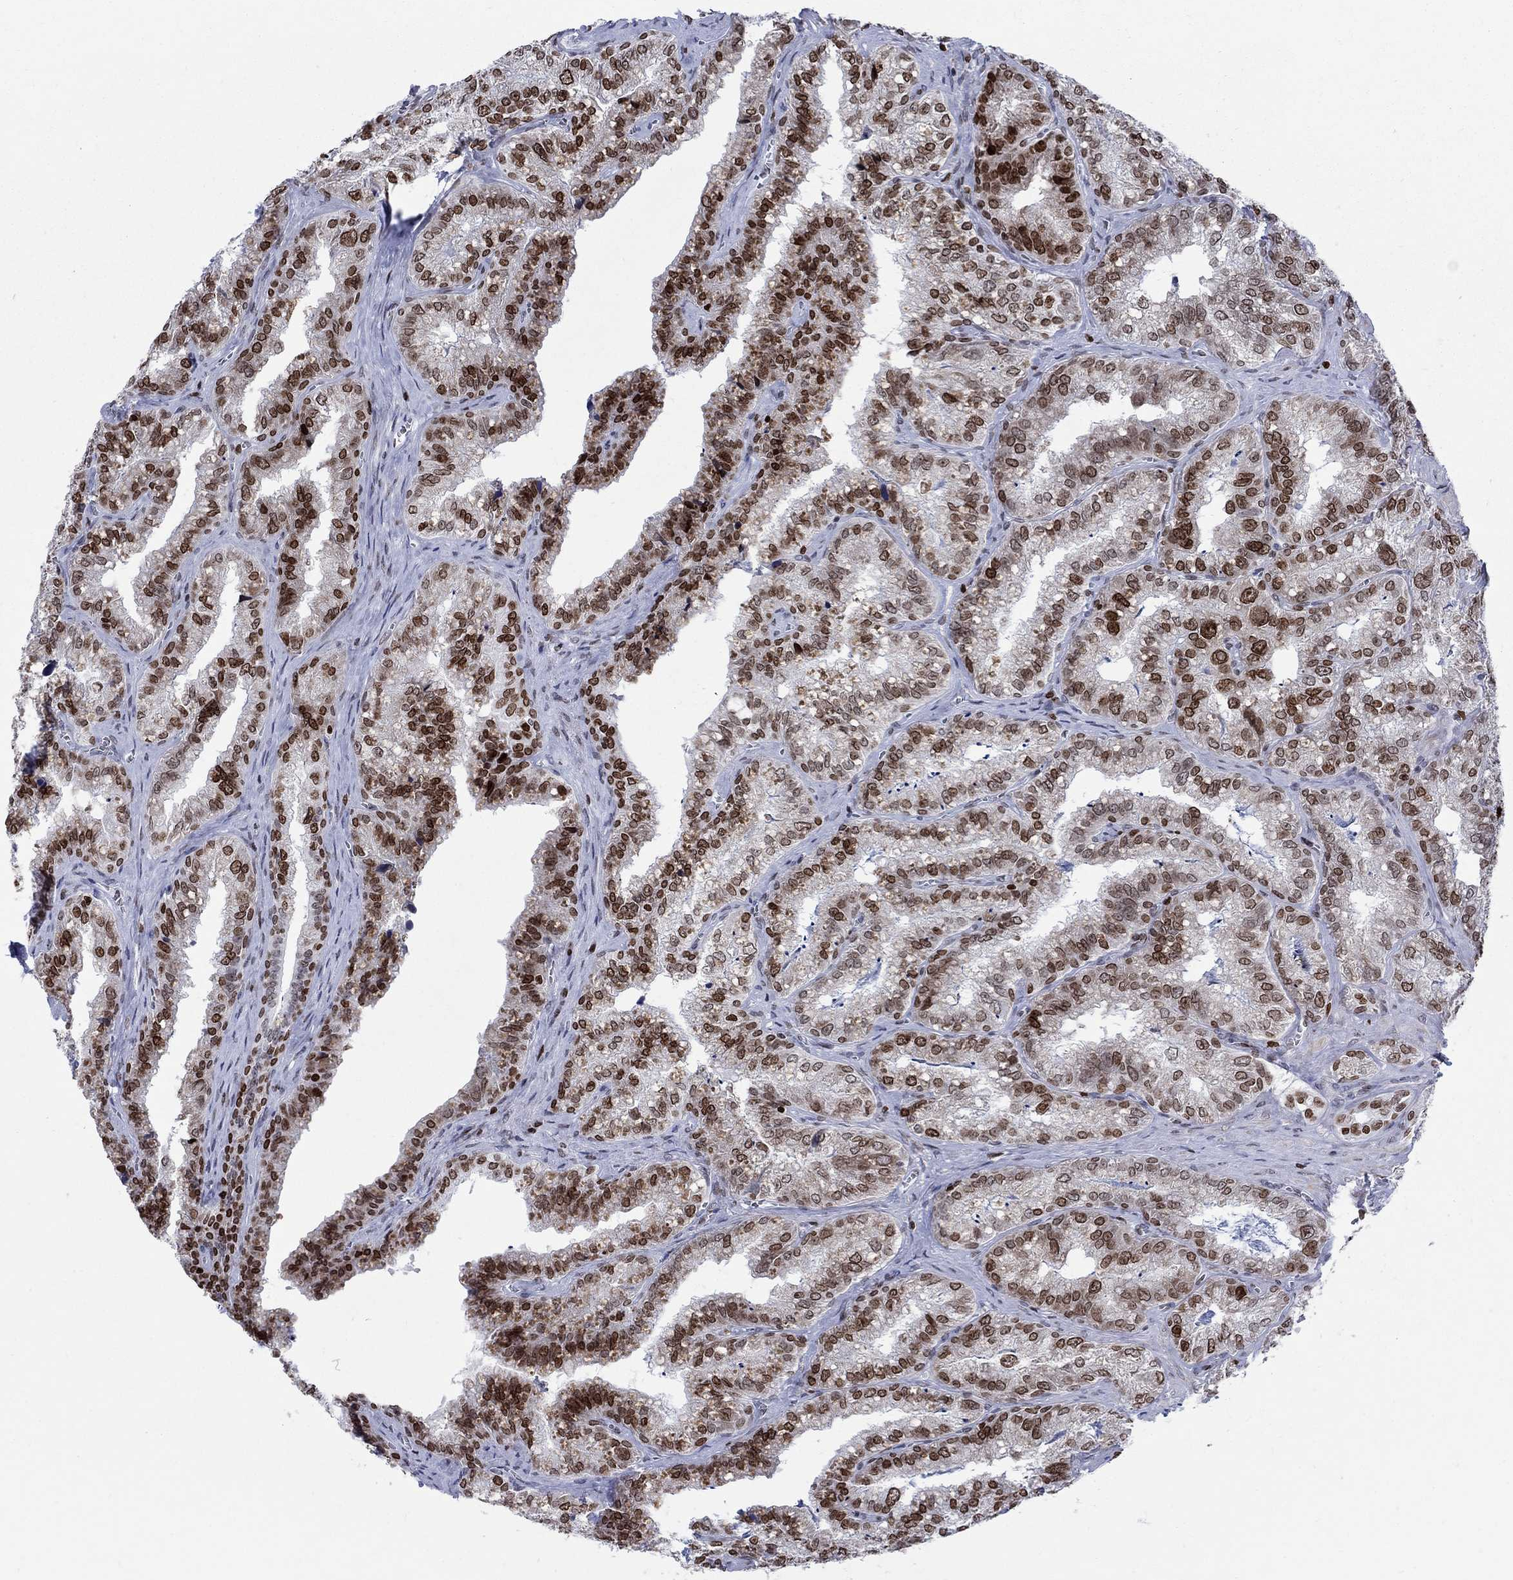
{"staining": {"intensity": "strong", "quantity": ">75%", "location": "nuclear"}, "tissue": "seminal vesicle", "cell_type": "Glandular cells", "image_type": "normal", "snomed": [{"axis": "morphology", "description": "Normal tissue, NOS"}, {"axis": "topography", "description": "Seminal veicle"}], "caption": "Glandular cells exhibit high levels of strong nuclear positivity in approximately >75% of cells in benign seminal vesicle.", "gene": "HMGA1", "patient": {"sex": "male", "age": 57}}